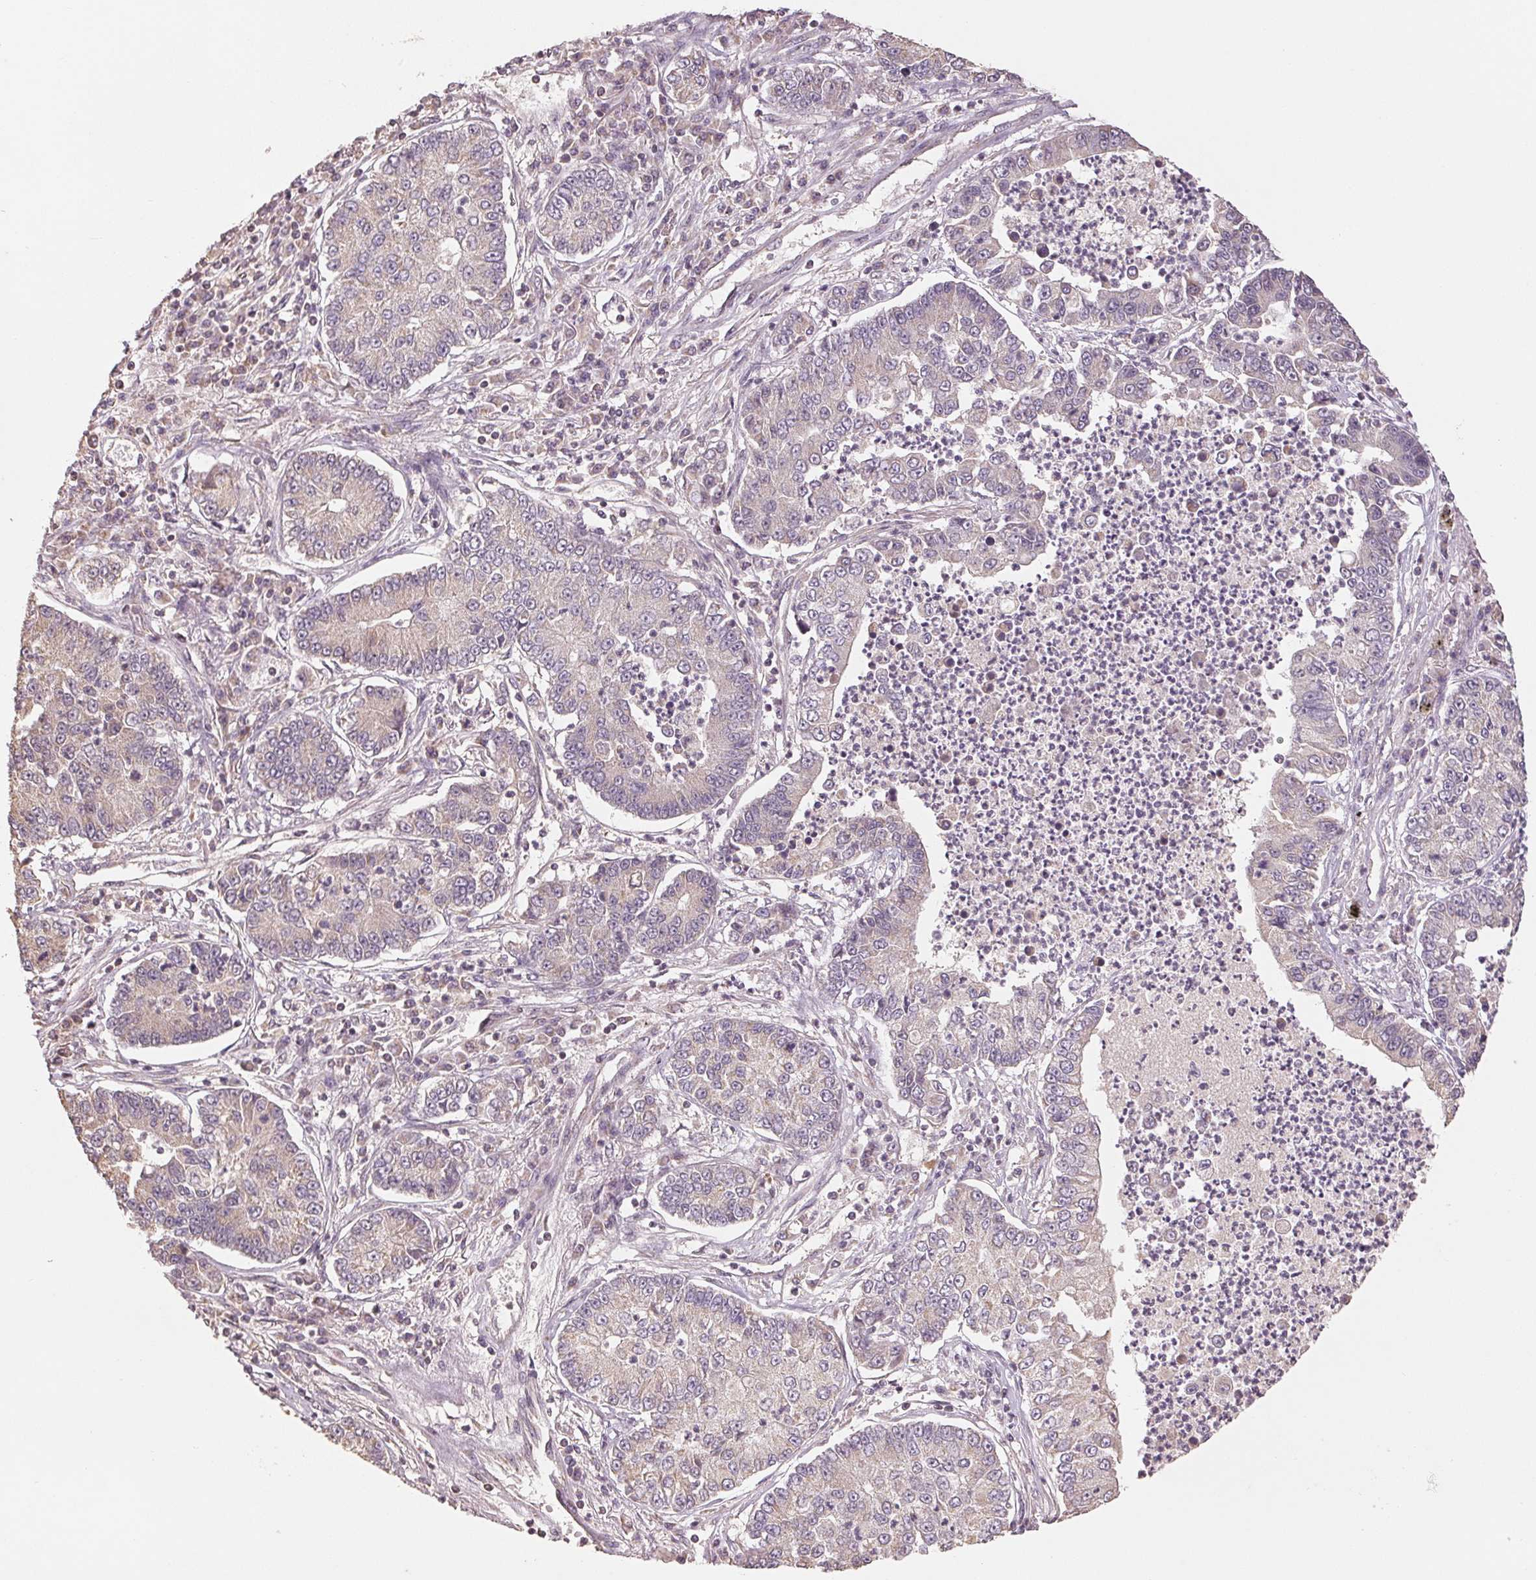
{"staining": {"intensity": "negative", "quantity": "none", "location": "none"}, "tissue": "lung cancer", "cell_type": "Tumor cells", "image_type": "cancer", "snomed": [{"axis": "morphology", "description": "Adenocarcinoma, NOS"}, {"axis": "topography", "description": "Lung"}], "caption": "Tumor cells show no significant protein staining in lung cancer (adenocarcinoma).", "gene": "COX14", "patient": {"sex": "female", "age": 57}}